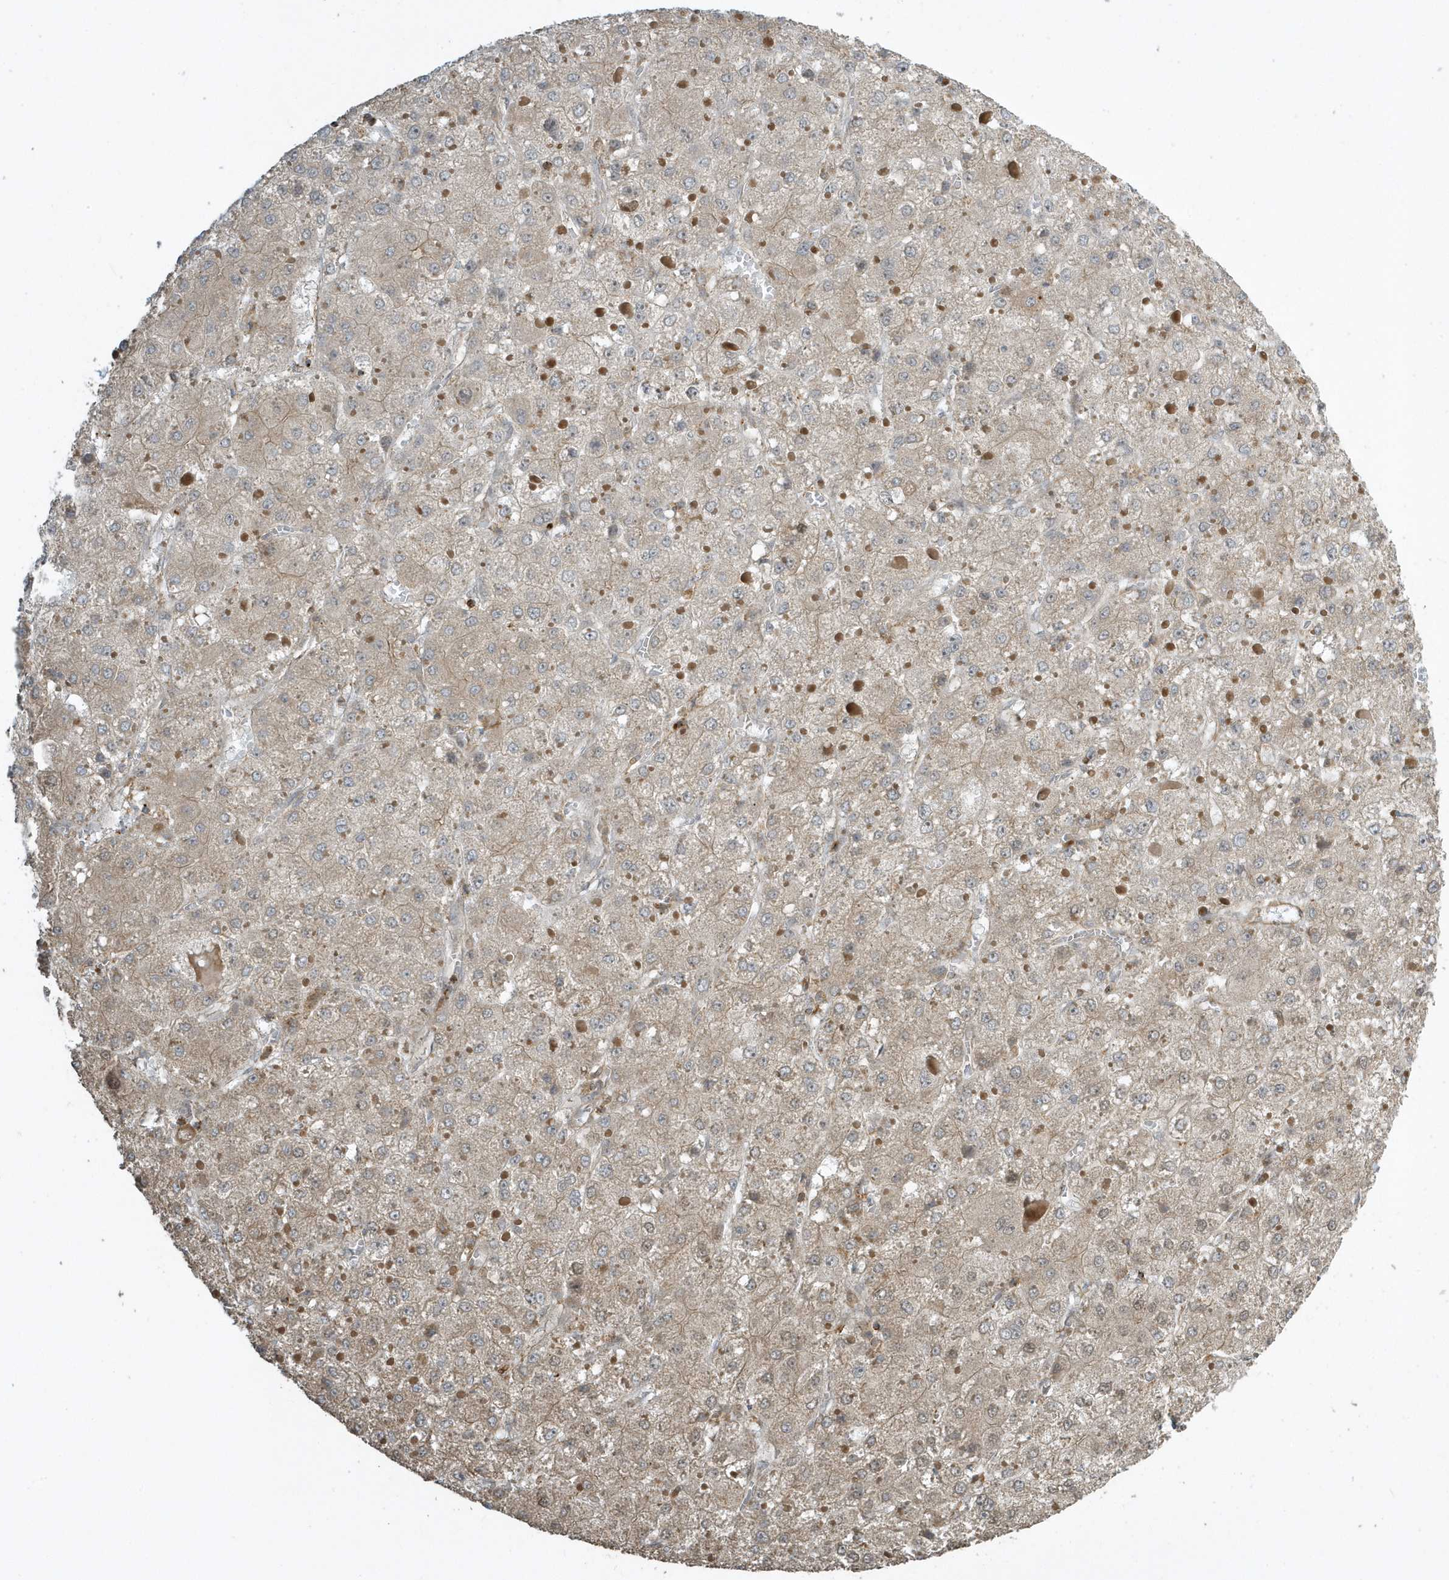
{"staining": {"intensity": "moderate", "quantity": "25%-75%", "location": "cytoplasmic/membranous,nuclear"}, "tissue": "liver cancer", "cell_type": "Tumor cells", "image_type": "cancer", "snomed": [{"axis": "morphology", "description": "Carcinoma, Hepatocellular, NOS"}, {"axis": "topography", "description": "Liver"}], "caption": "Liver cancer tissue displays moderate cytoplasmic/membranous and nuclear expression in about 25%-75% of tumor cells", "gene": "ZBTB8A", "patient": {"sex": "female", "age": 73}}